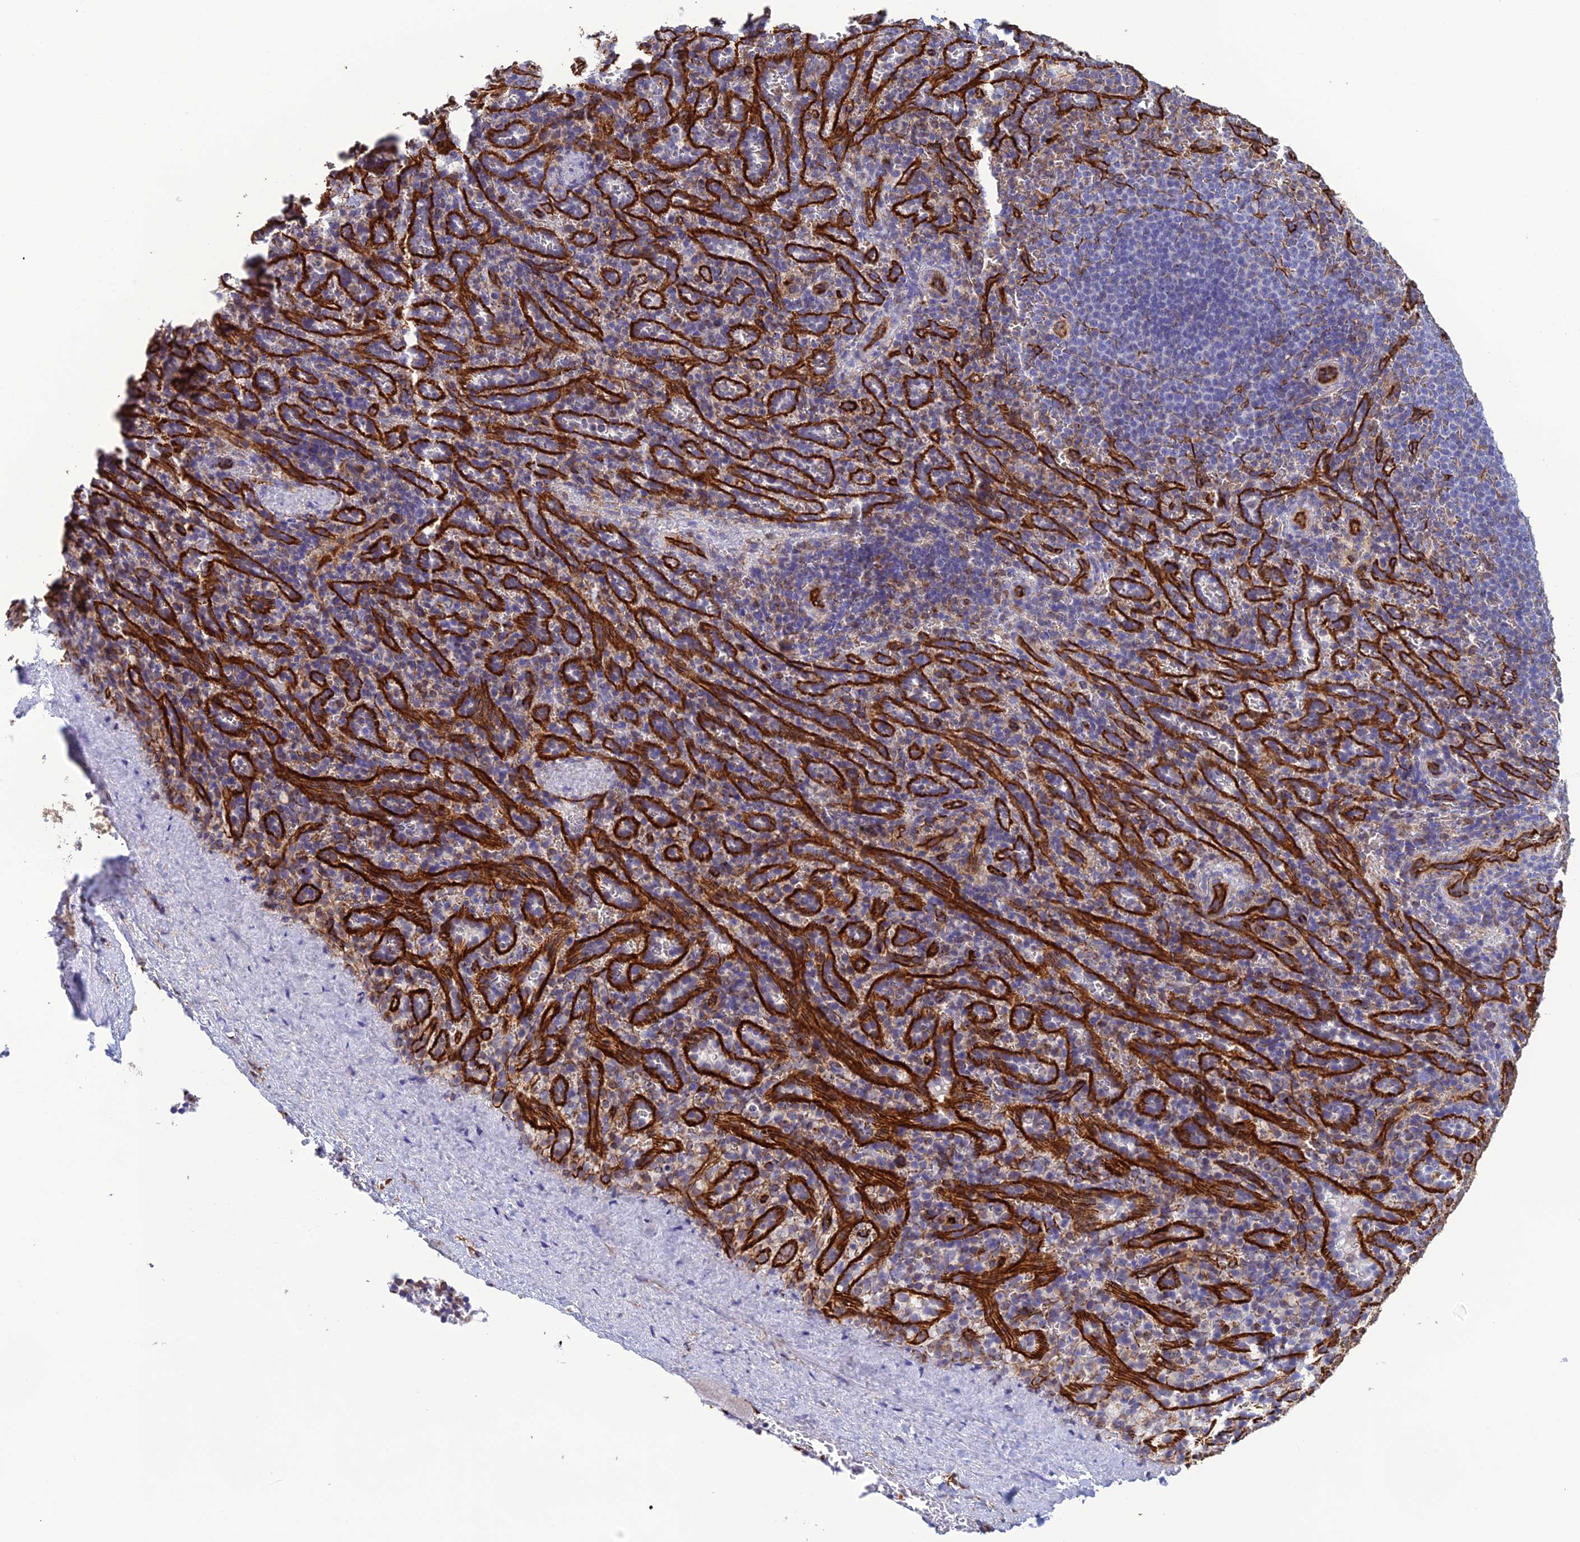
{"staining": {"intensity": "weak", "quantity": "<25%", "location": "cytoplasmic/membranous"}, "tissue": "spleen", "cell_type": "Cells in red pulp", "image_type": "normal", "snomed": [{"axis": "morphology", "description": "Normal tissue, NOS"}, {"axis": "topography", "description": "Spleen"}], "caption": "Micrograph shows no protein expression in cells in red pulp of benign spleen. The staining was performed using DAB to visualize the protein expression in brown, while the nuclei were stained in blue with hematoxylin (Magnification: 20x).", "gene": "FBXL20", "patient": {"sex": "female", "age": 21}}